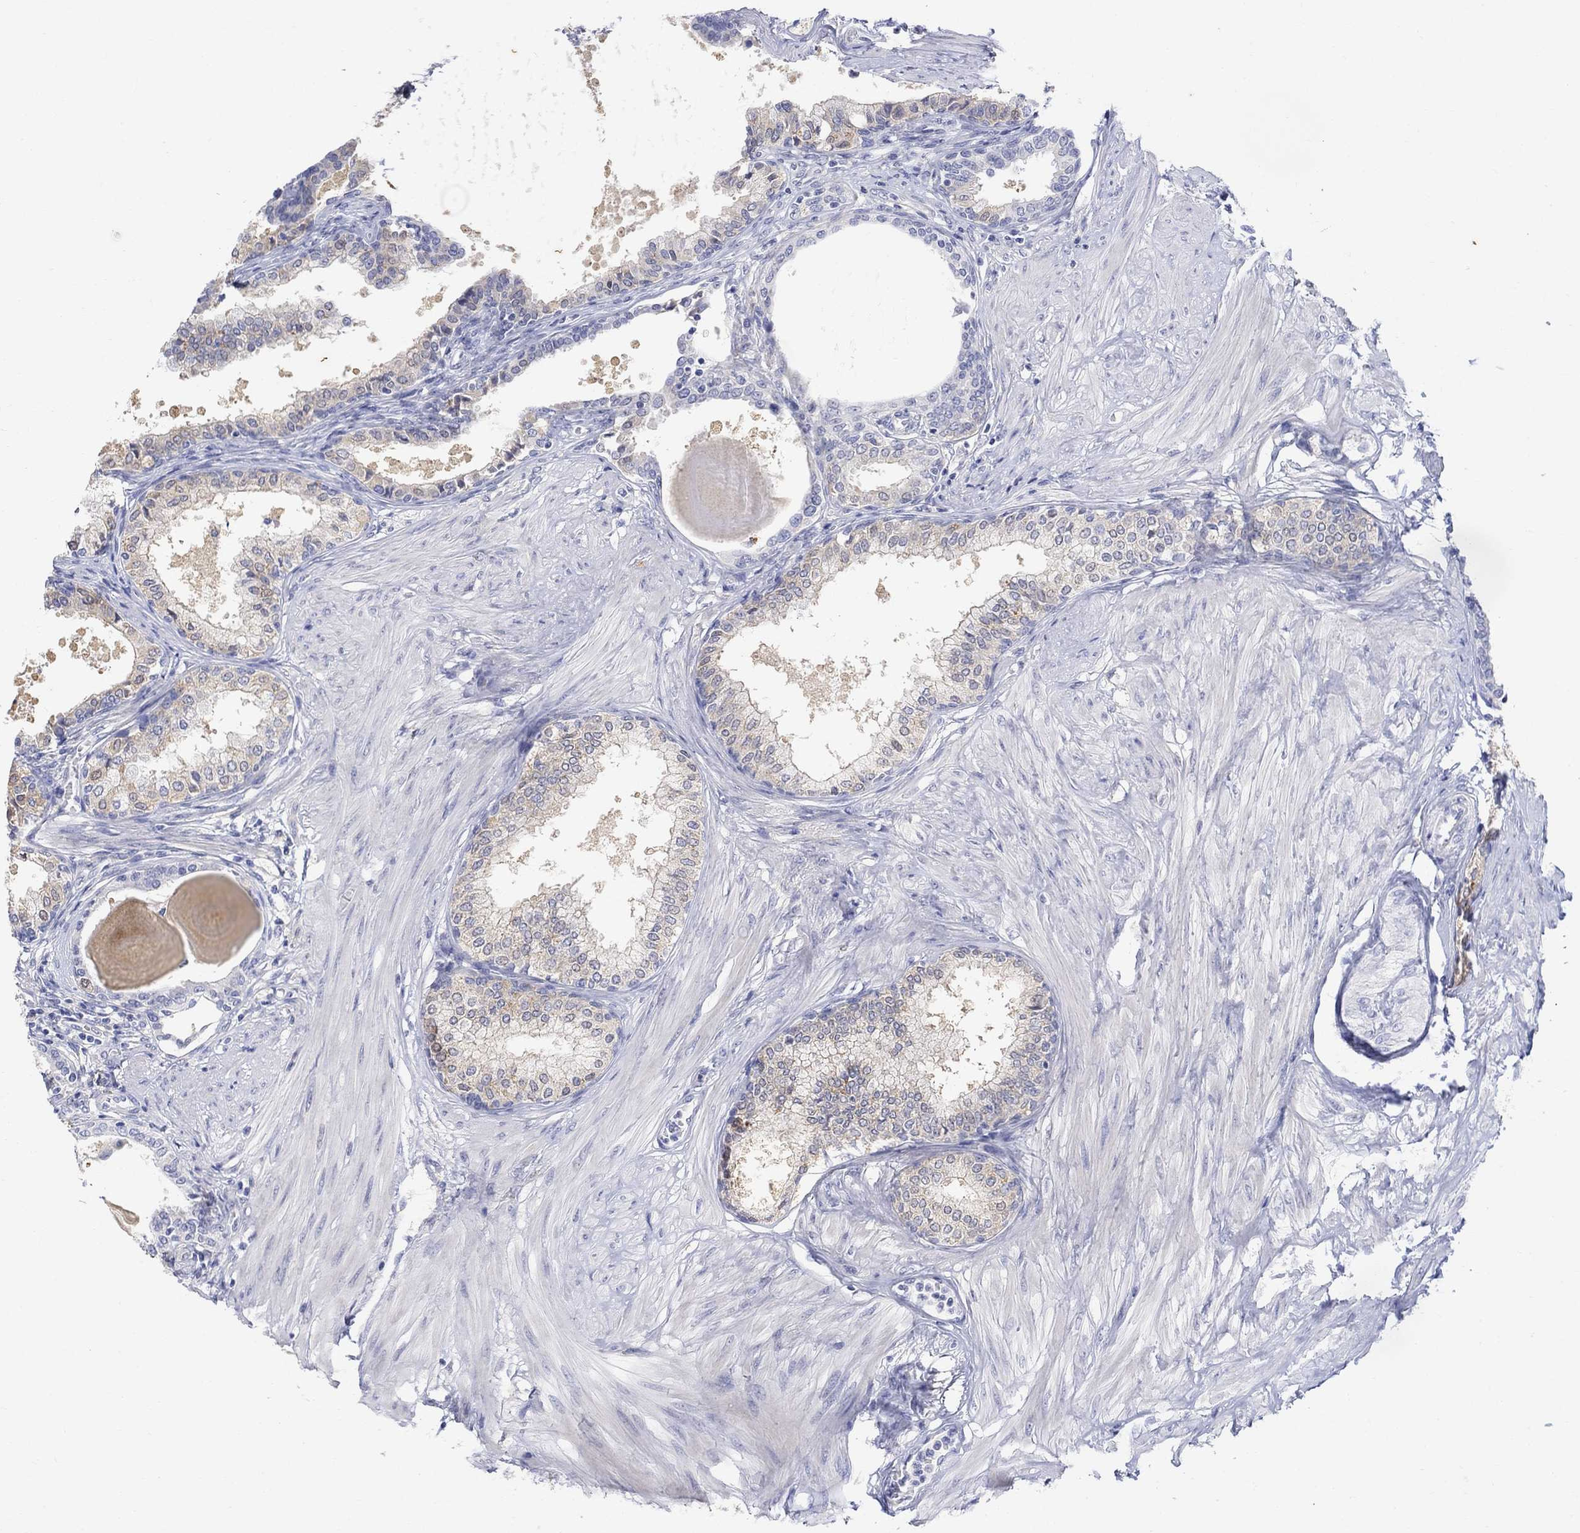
{"staining": {"intensity": "negative", "quantity": "none", "location": "none"}, "tissue": "prostate", "cell_type": "Glandular cells", "image_type": "normal", "snomed": [{"axis": "morphology", "description": "Normal tissue, NOS"}, {"axis": "topography", "description": "Prostate"}], "caption": "IHC micrograph of benign prostate stained for a protein (brown), which shows no staining in glandular cells.", "gene": "FNDC5", "patient": {"sex": "male", "age": 63}}